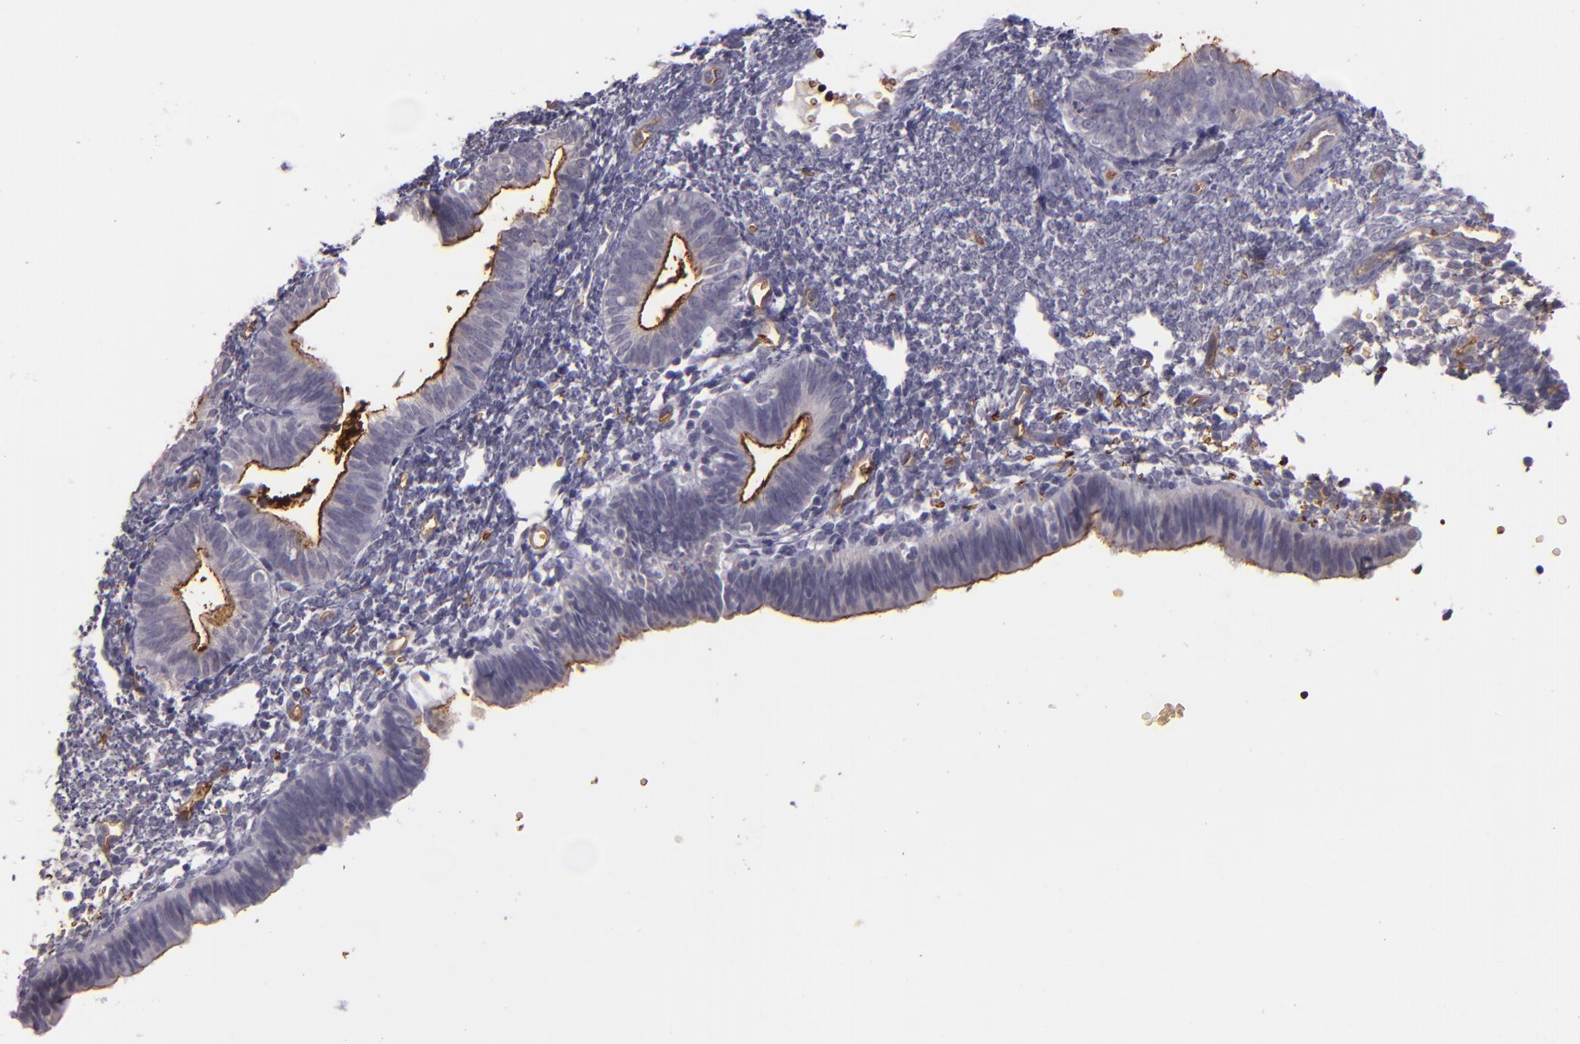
{"staining": {"intensity": "negative", "quantity": "none", "location": "none"}, "tissue": "endometrium", "cell_type": "Cells in endometrial stroma", "image_type": "normal", "snomed": [{"axis": "morphology", "description": "Normal tissue, NOS"}, {"axis": "topography", "description": "Endometrium"}], "caption": "The IHC photomicrograph has no significant positivity in cells in endometrial stroma of endometrium.", "gene": "ACE", "patient": {"sex": "female", "age": 61}}